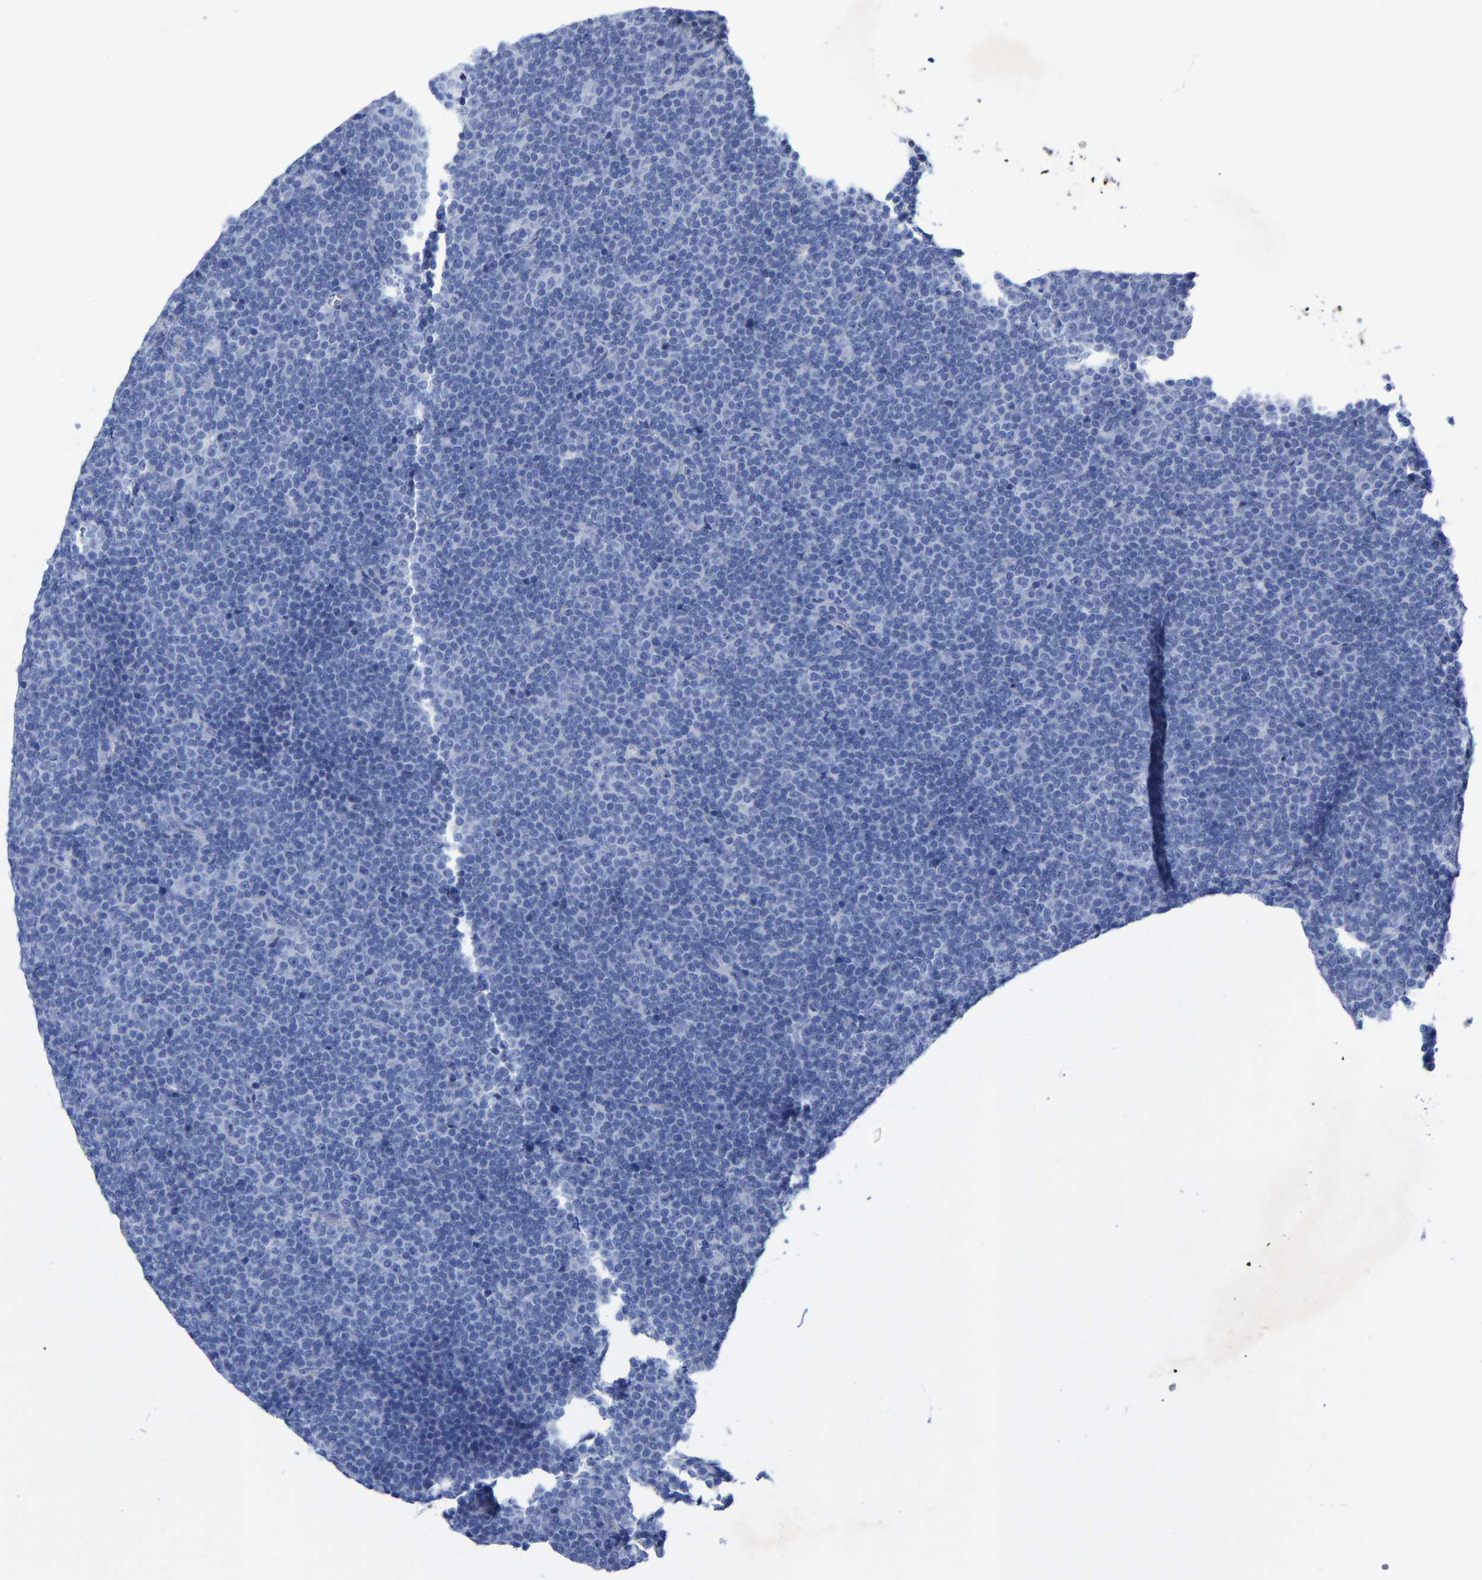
{"staining": {"intensity": "negative", "quantity": "none", "location": "none"}, "tissue": "lymphoma", "cell_type": "Tumor cells", "image_type": "cancer", "snomed": [{"axis": "morphology", "description": "Malignant lymphoma, non-Hodgkin's type, Low grade"}, {"axis": "topography", "description": "Lymph node"}], "caption": "Lymphoma stained for a protein using immunohistochemistry (IHC) displays no staining tumor cells.", "gene": "HAPLN1", "patient": {"sex": "female", "age": 67}}